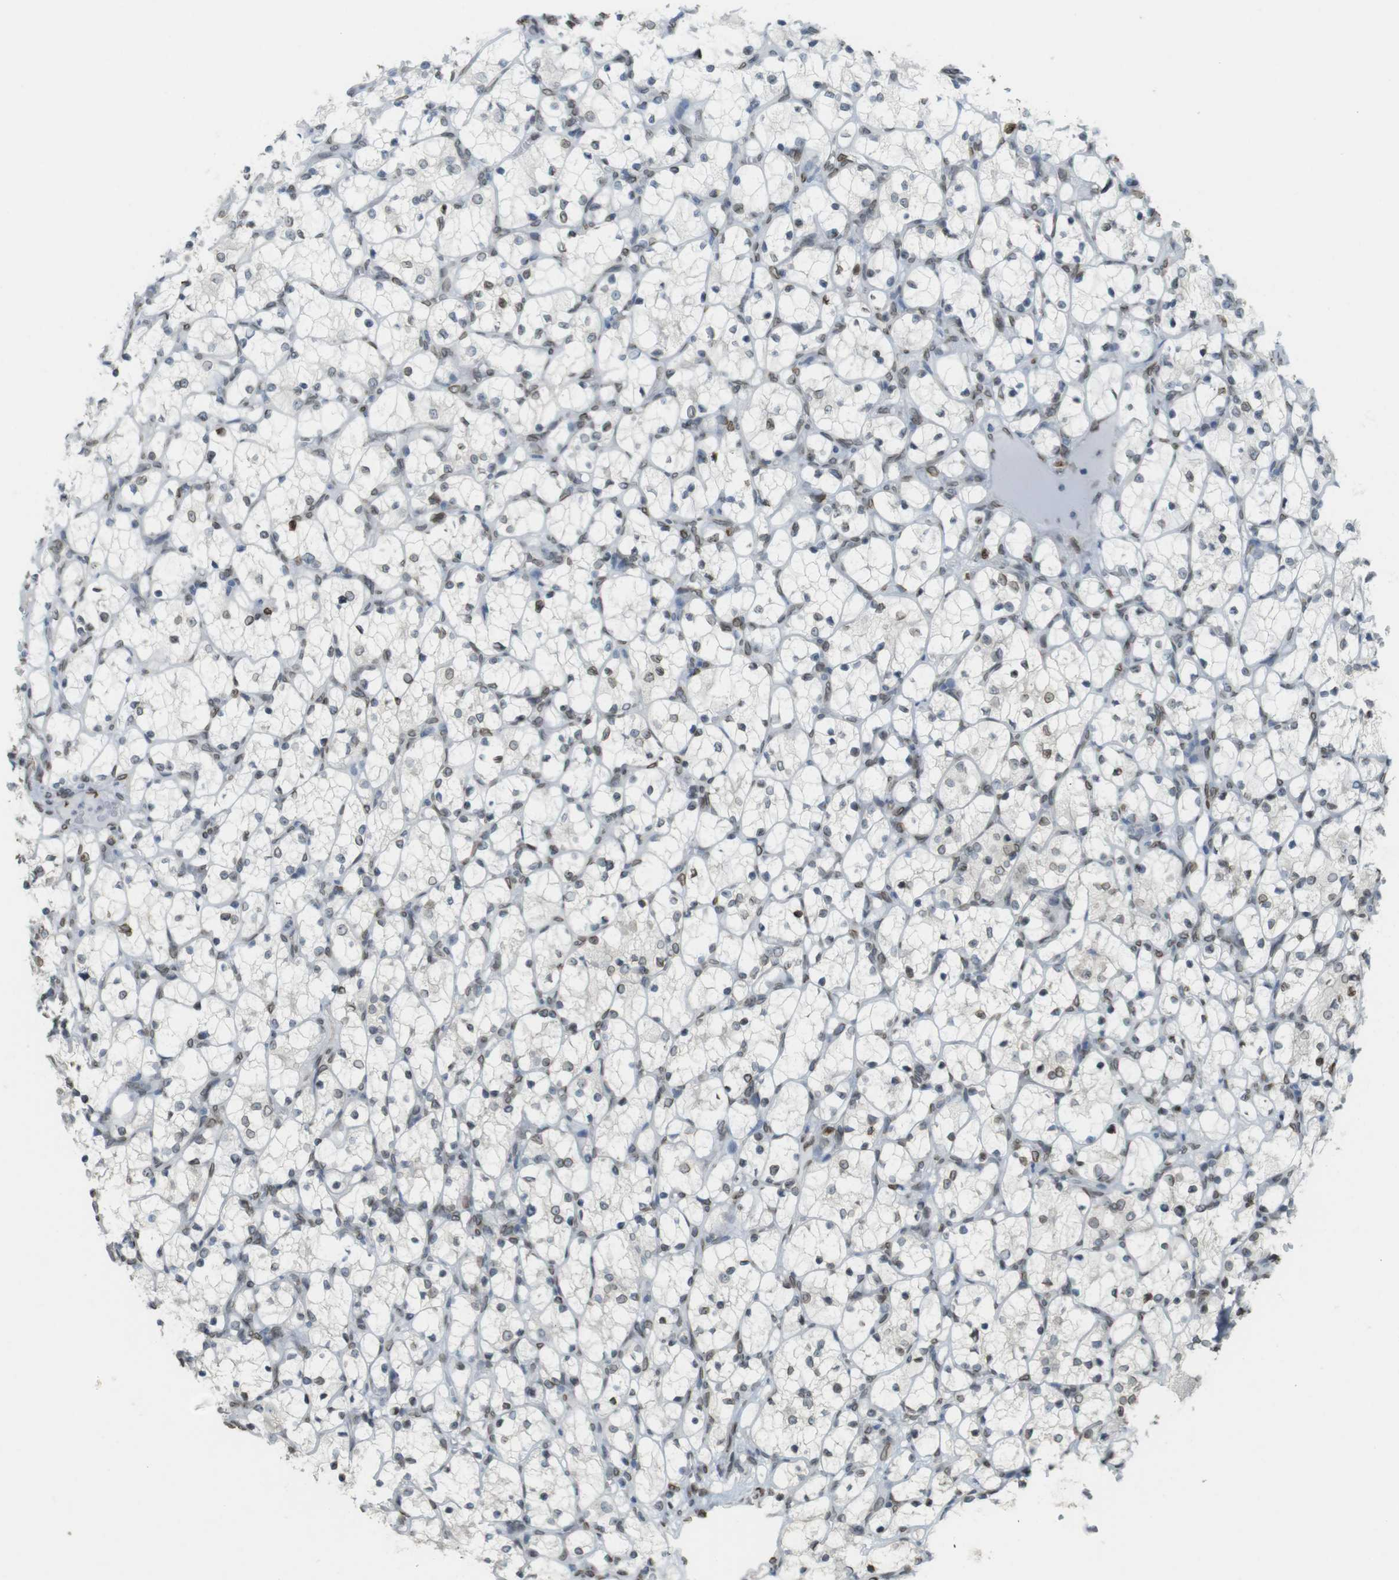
{"staining": {"intensity": "moderate", "quantity": "<25%", "location": "nuclear"}, "tissue": "renal cancer", "cell_type": "Tumor cells", "image_type": "cancer", "snomed": [{"axis": "morphology", "description": "Adenocarcinoma, NOS"}, {"axis": "topography", "description": "Kidney"}], "caption": "Protein expression analysis of human adenocarcinoma (renal) reveals moderate nuclear staining in approximately <25% of tumor cells.", "gene": "ARL6IP6", "patient": {"sex": "female", "age": 69}}